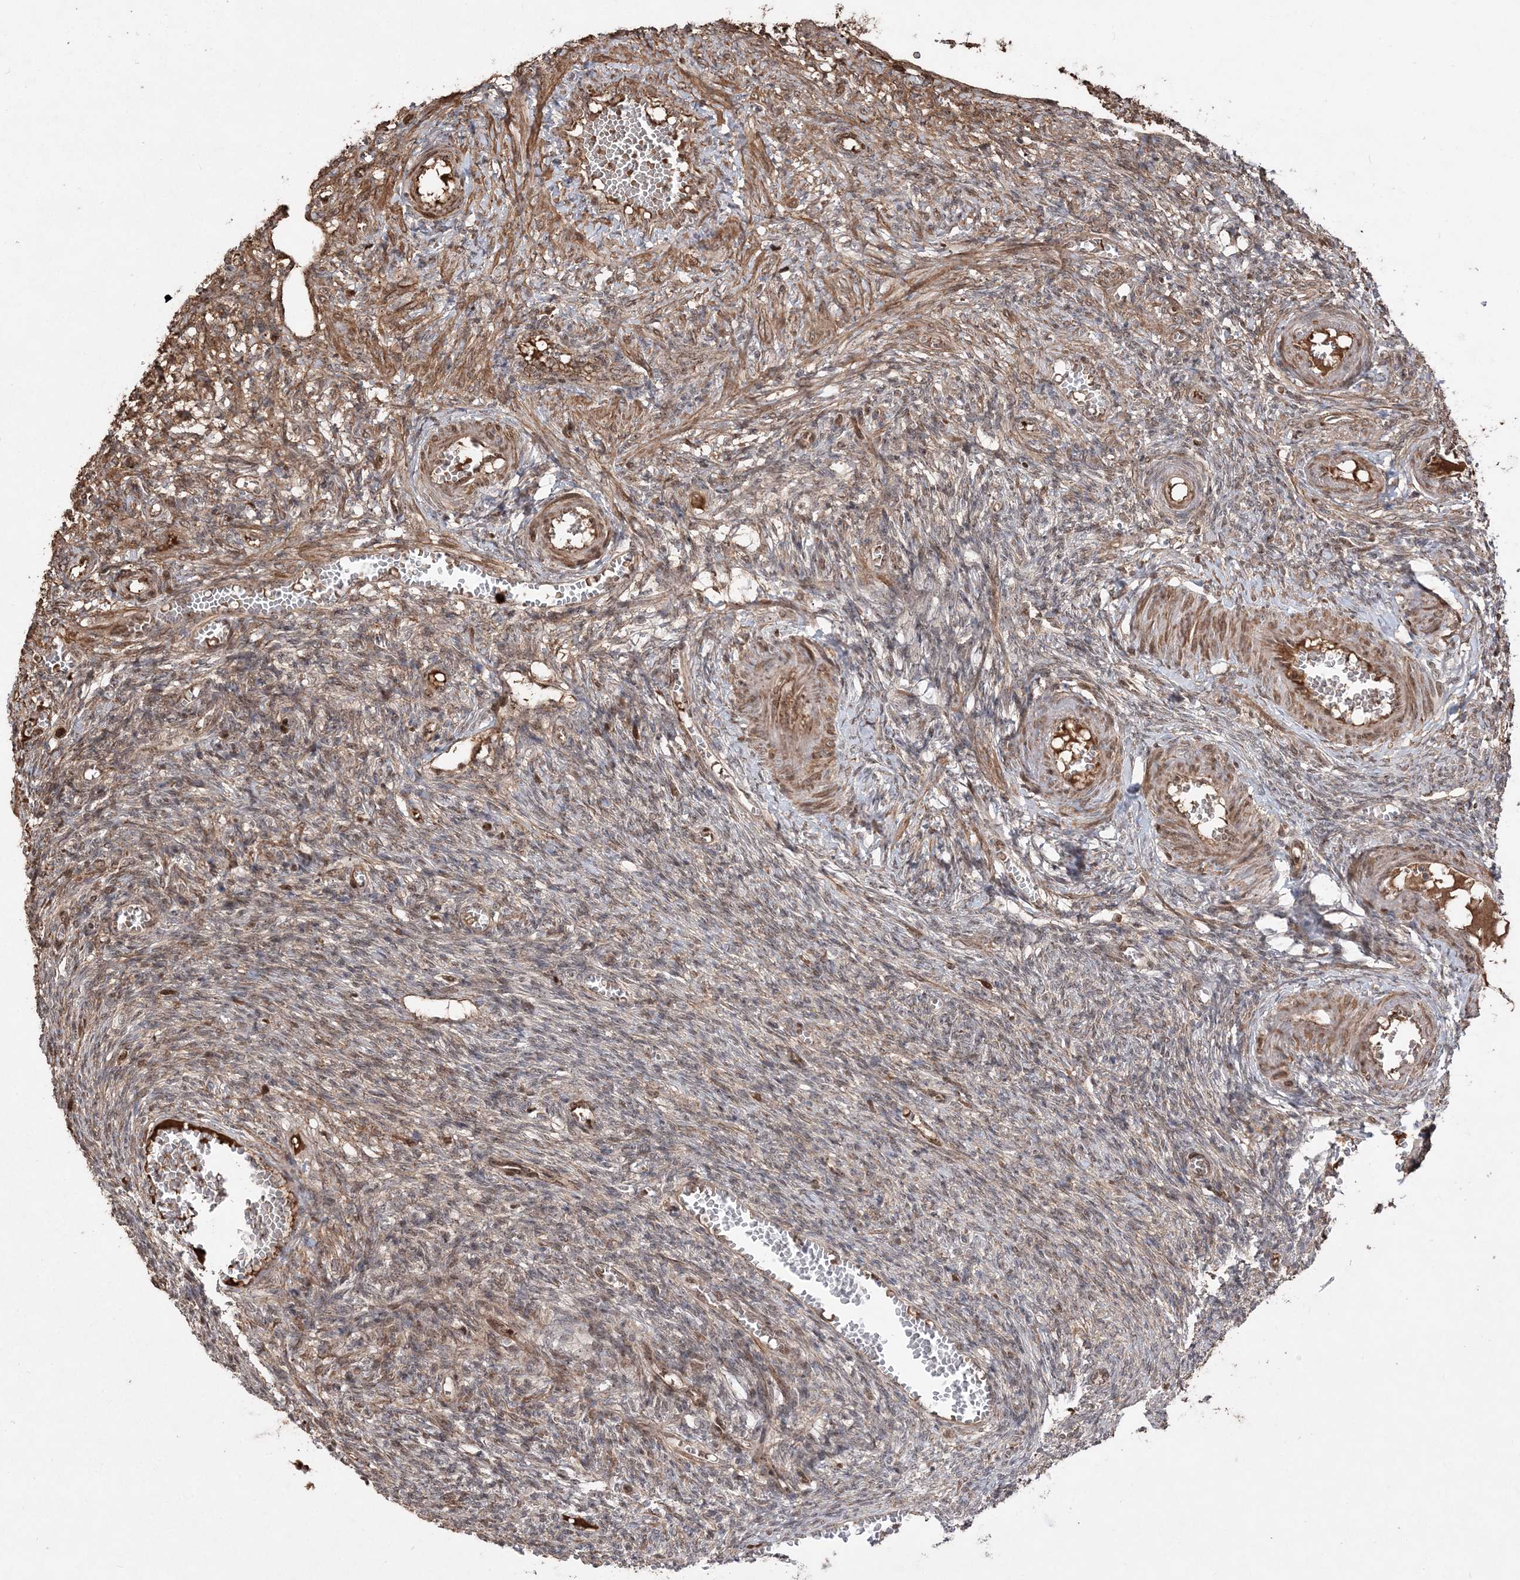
{"staining": {"intensity": "moderate", "quantity": ">75%", "location": "cytoplasmic/membranous,nuclear"}, "tissue": "ovary", "cell_type": "Ovarian stroma cells", "image_type": "normal", "snomed": [{"axis": "morphology", "description": "Normal tissue, NOS"}, {"axis": "topography", "description": "Ovary"}], "caption": "A histopathology image of human ovary stained for a protein demonstrates moderate cytoplasmic/membranous,nuclear brown staining in ovarian stroma cells. The protein is stained brown, and the nuclei are stained in blue (DAB (3,3'-diaminobenzidine) IHC with brightfield microscopy, high magnification).", "gene": "RBM17", "patient": {"sex": "female", "age": 27}}